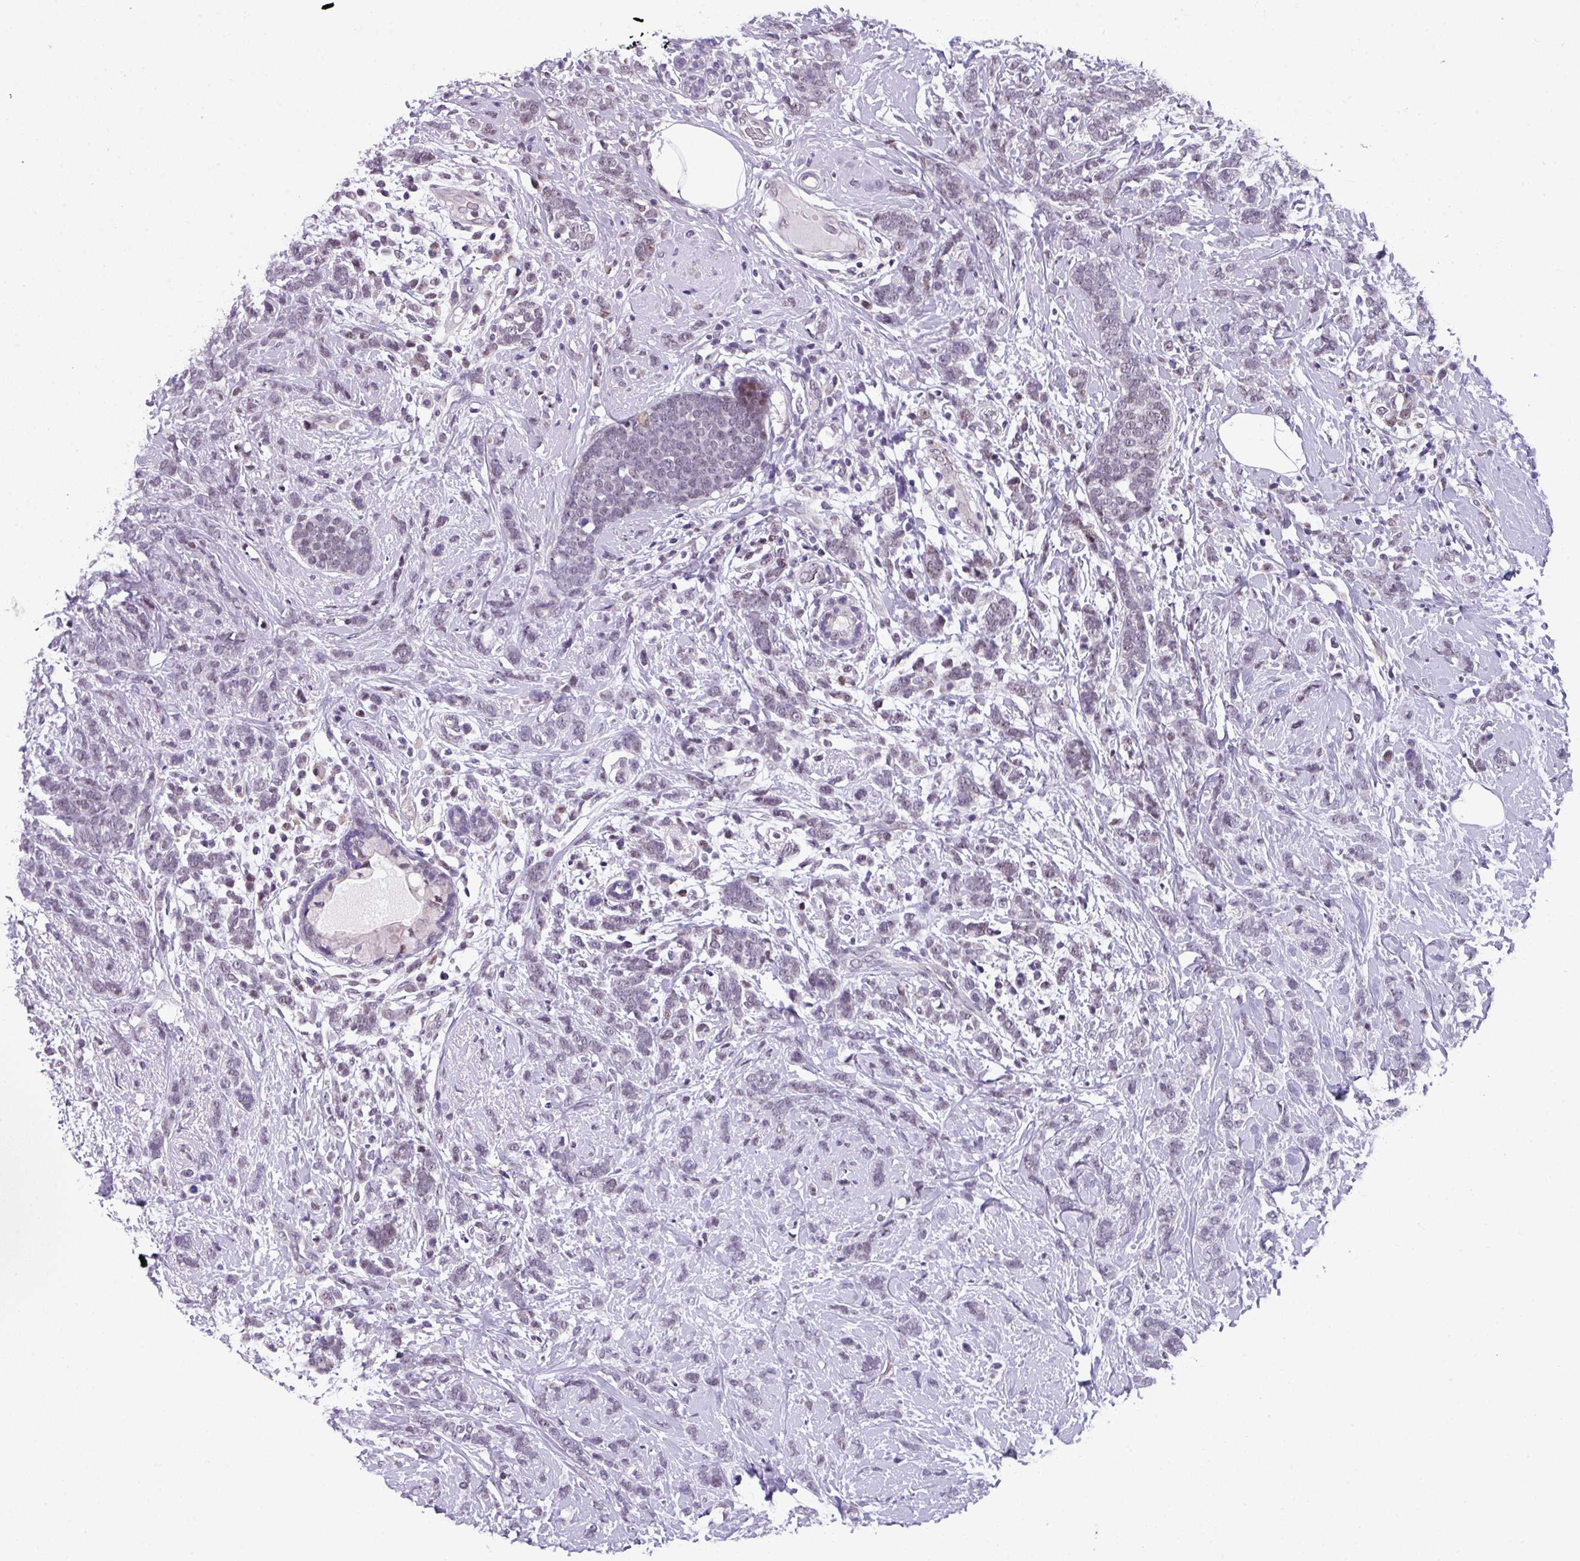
{"staining": {"intensity": "negative", "quantity": "none", "location": "none"}, "tissue": "breast cancer", "cell_type": "Tumor cells", "image_type": "cancer", "snomed": [{"axis": "morphology", "description": "Lobular carcinoma"}, {"axis": "topography", "description": "Breast"}], "caption": "The histopathology image displays no staining of tumor cells in breast cancer.", "gene": "ZFP3", "patient": {"sex": "female", "age": 58}}